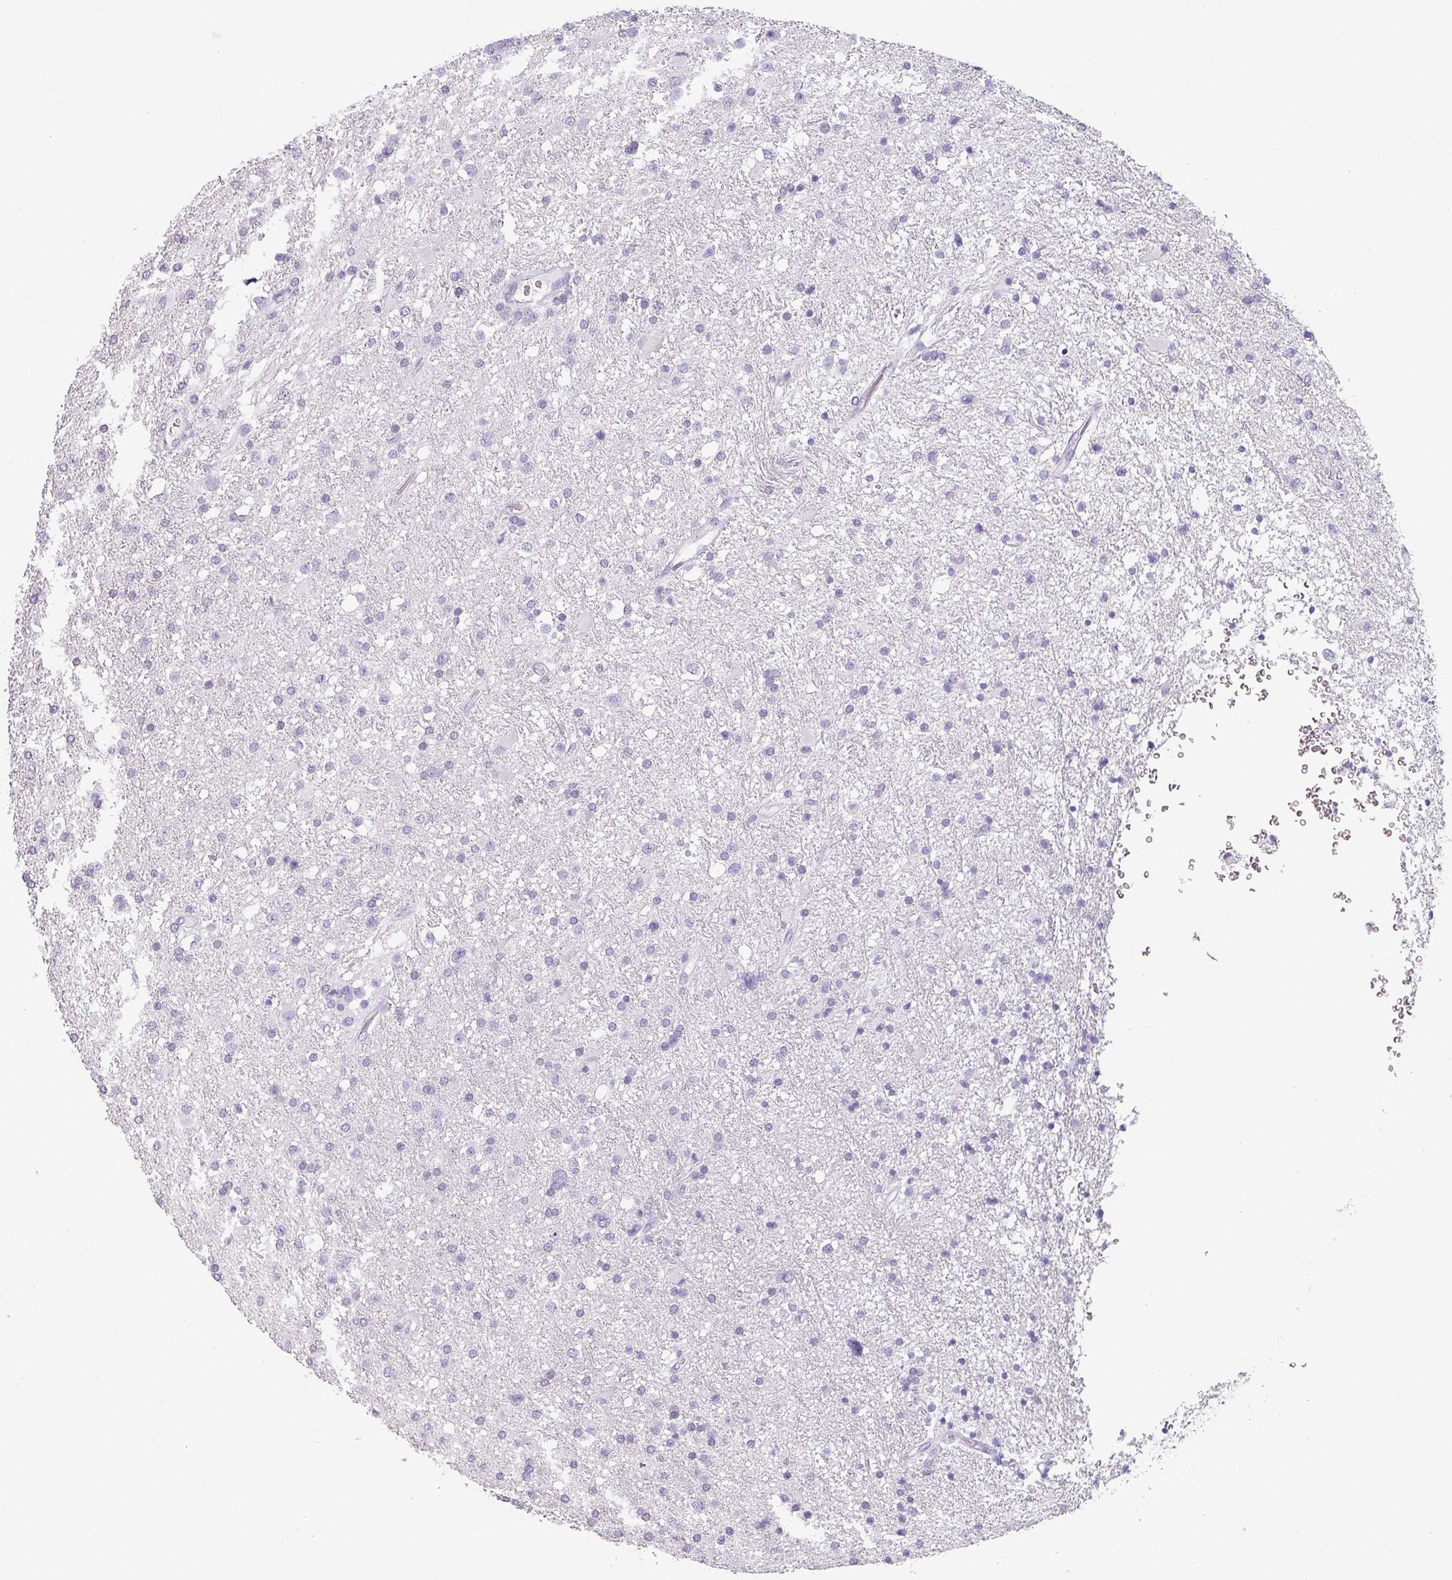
{"staining": {"intensity": "negative", "quantity": "none", "location": "none"}, "tissue": "glioma", "cell_type": "Tumor cells", "image_type": "cancer", "snomed": [{"axis": "morphology", "description": "Glioma, malignant, Low grade"}, {"axis": "topography", "description": "Brain"}], "caption": "A high-resolution histopathology image shows IHC staining of low-grade glioma (malignant), which demonstrates no significant positivity in tumor cells.", "gene": "SFTPA1", "patient": {"sex": "female", "age": 32}}